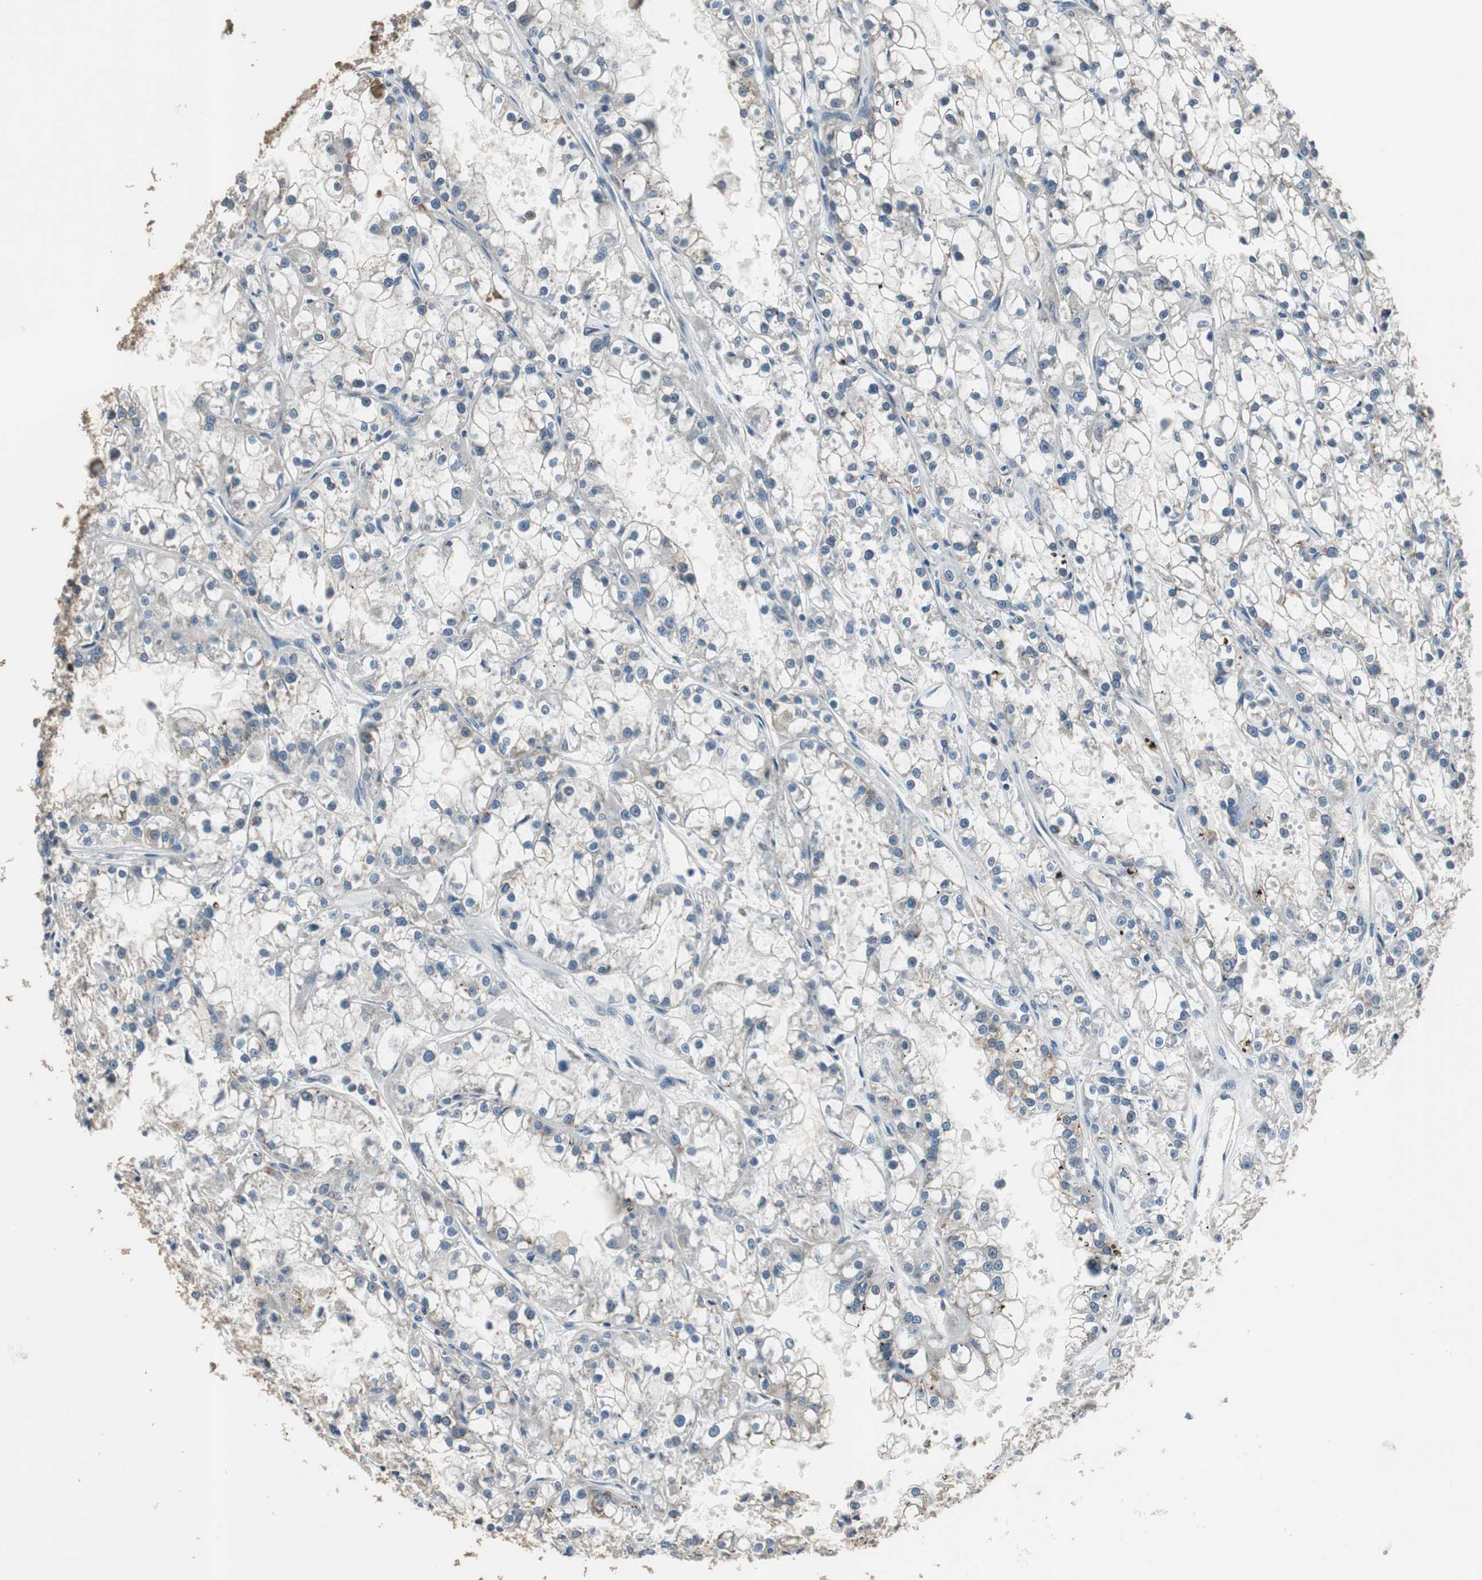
{"staining": {"intensity": "weak", "quantity": "<25%", "location": "cytoplasmic/membranous"}, "tissue": "renal cancer", "cell_type": "Tumor cells", "image_type": "cancer", "snomed": [{"axis": "morphology", "description": "Adenocarcinoma, NOS"}, {"axis": "topography", "description": "Kidney"}], "caption": "This image is of renal cancer stained with immunohistochemistry to label a protein in brown with the nuclei are counter-stained blue. There is no positivity in tumor cells. (Brightfield microscopy of DAB IHC at high magnification).", "gene": "PI4KB", "patient": {"sex": "female", "age": 52}}